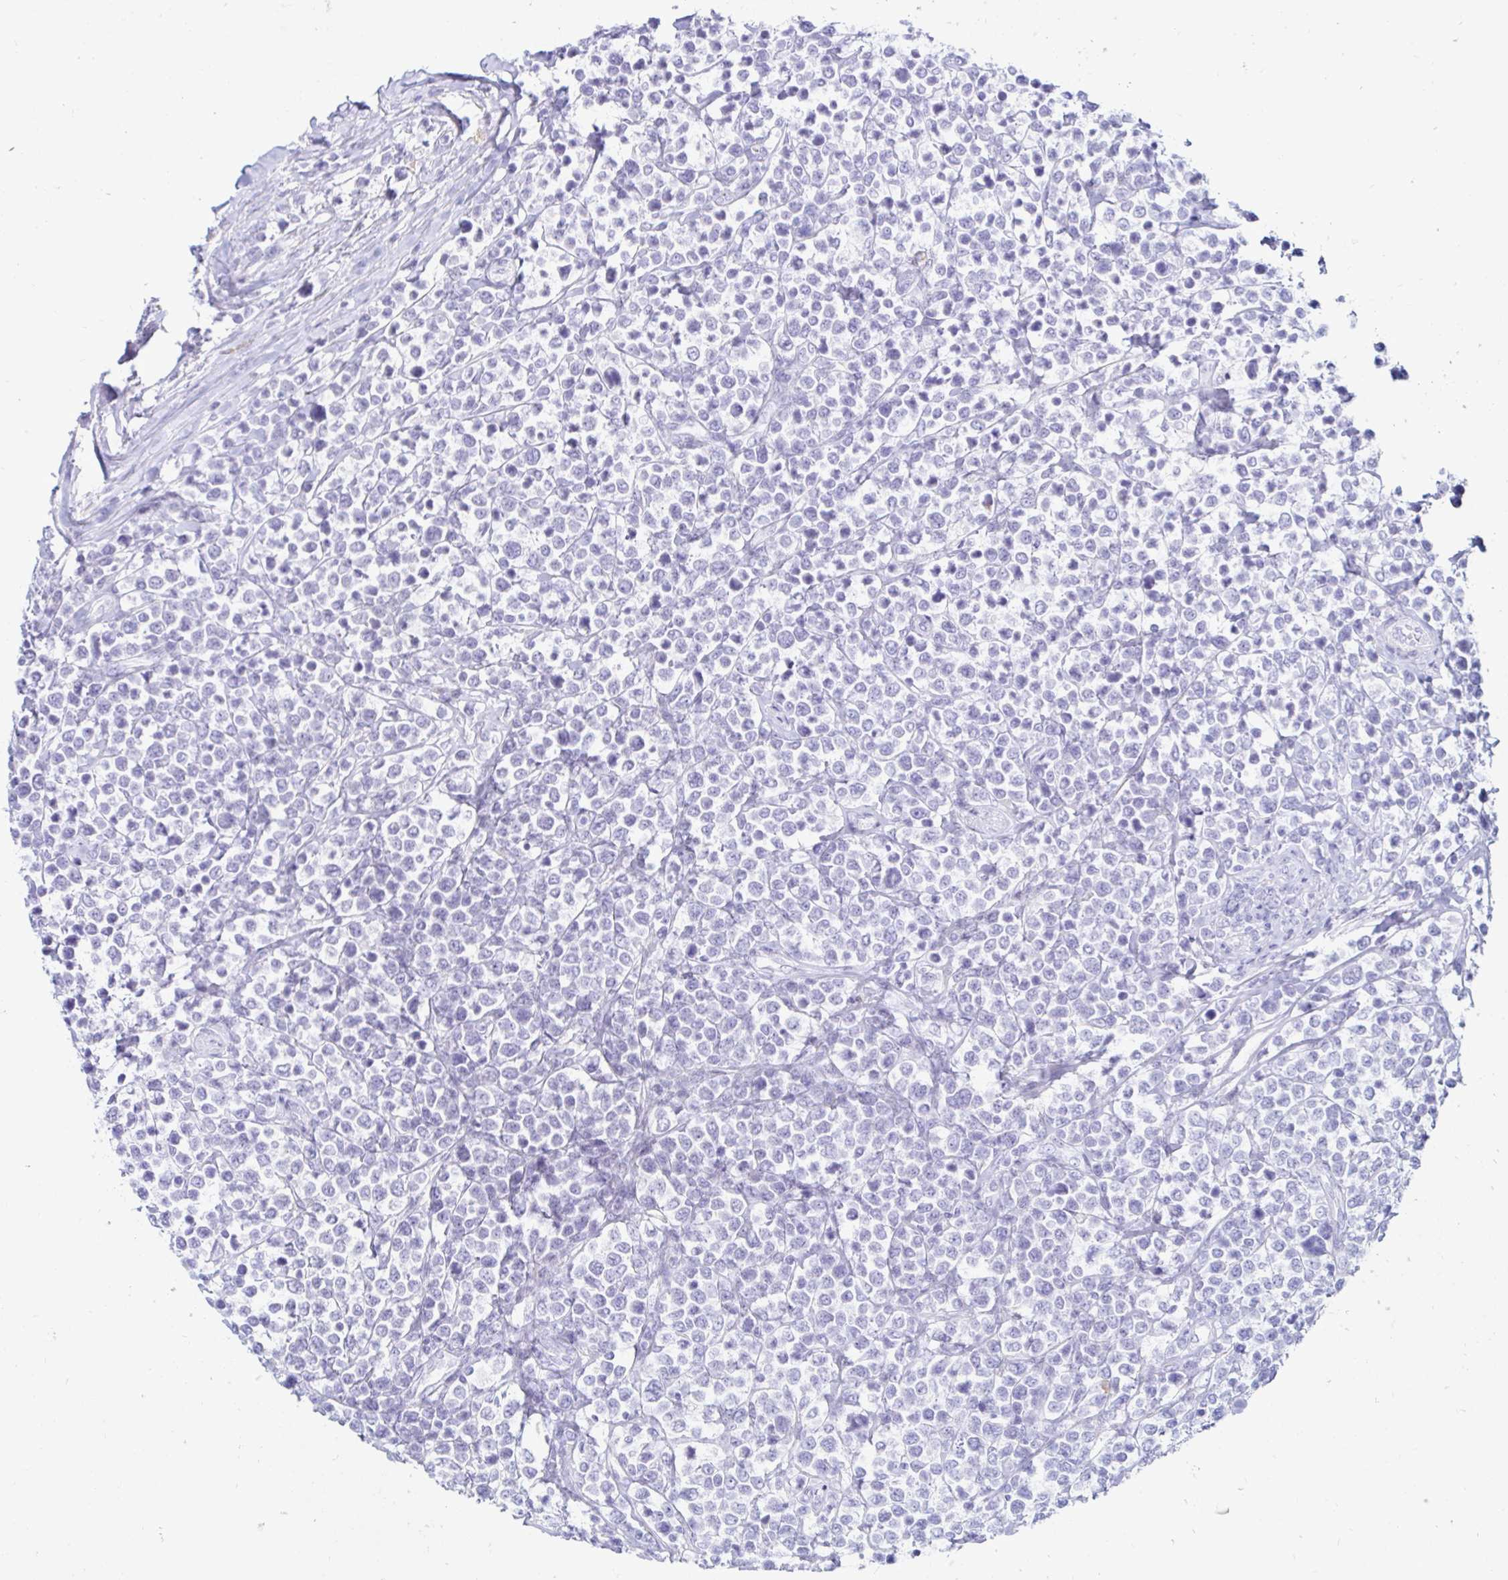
{"staining": {"intensity": "negative", "quantity": "none", "location": "none"}, "tissue": "lymphoma", "cell_type": "Tumor cells", "image_type": "cancer", "snomed": [{"axis": "morphology", "description": "Malignant lymphoma, non-Hodgkin's type, High grade"}, {"axis": "topography", "description": "Soft tissue"}], "caption": "A high-resolution histopathology image shows immunohistochemistry staining of malignant lymphoma, non-Hodgkin's type (high-grade), which demonstrates no significant staining in tumor cells.", "gene": "BEST1", "patient": {"sex": "female", "age": 56}}